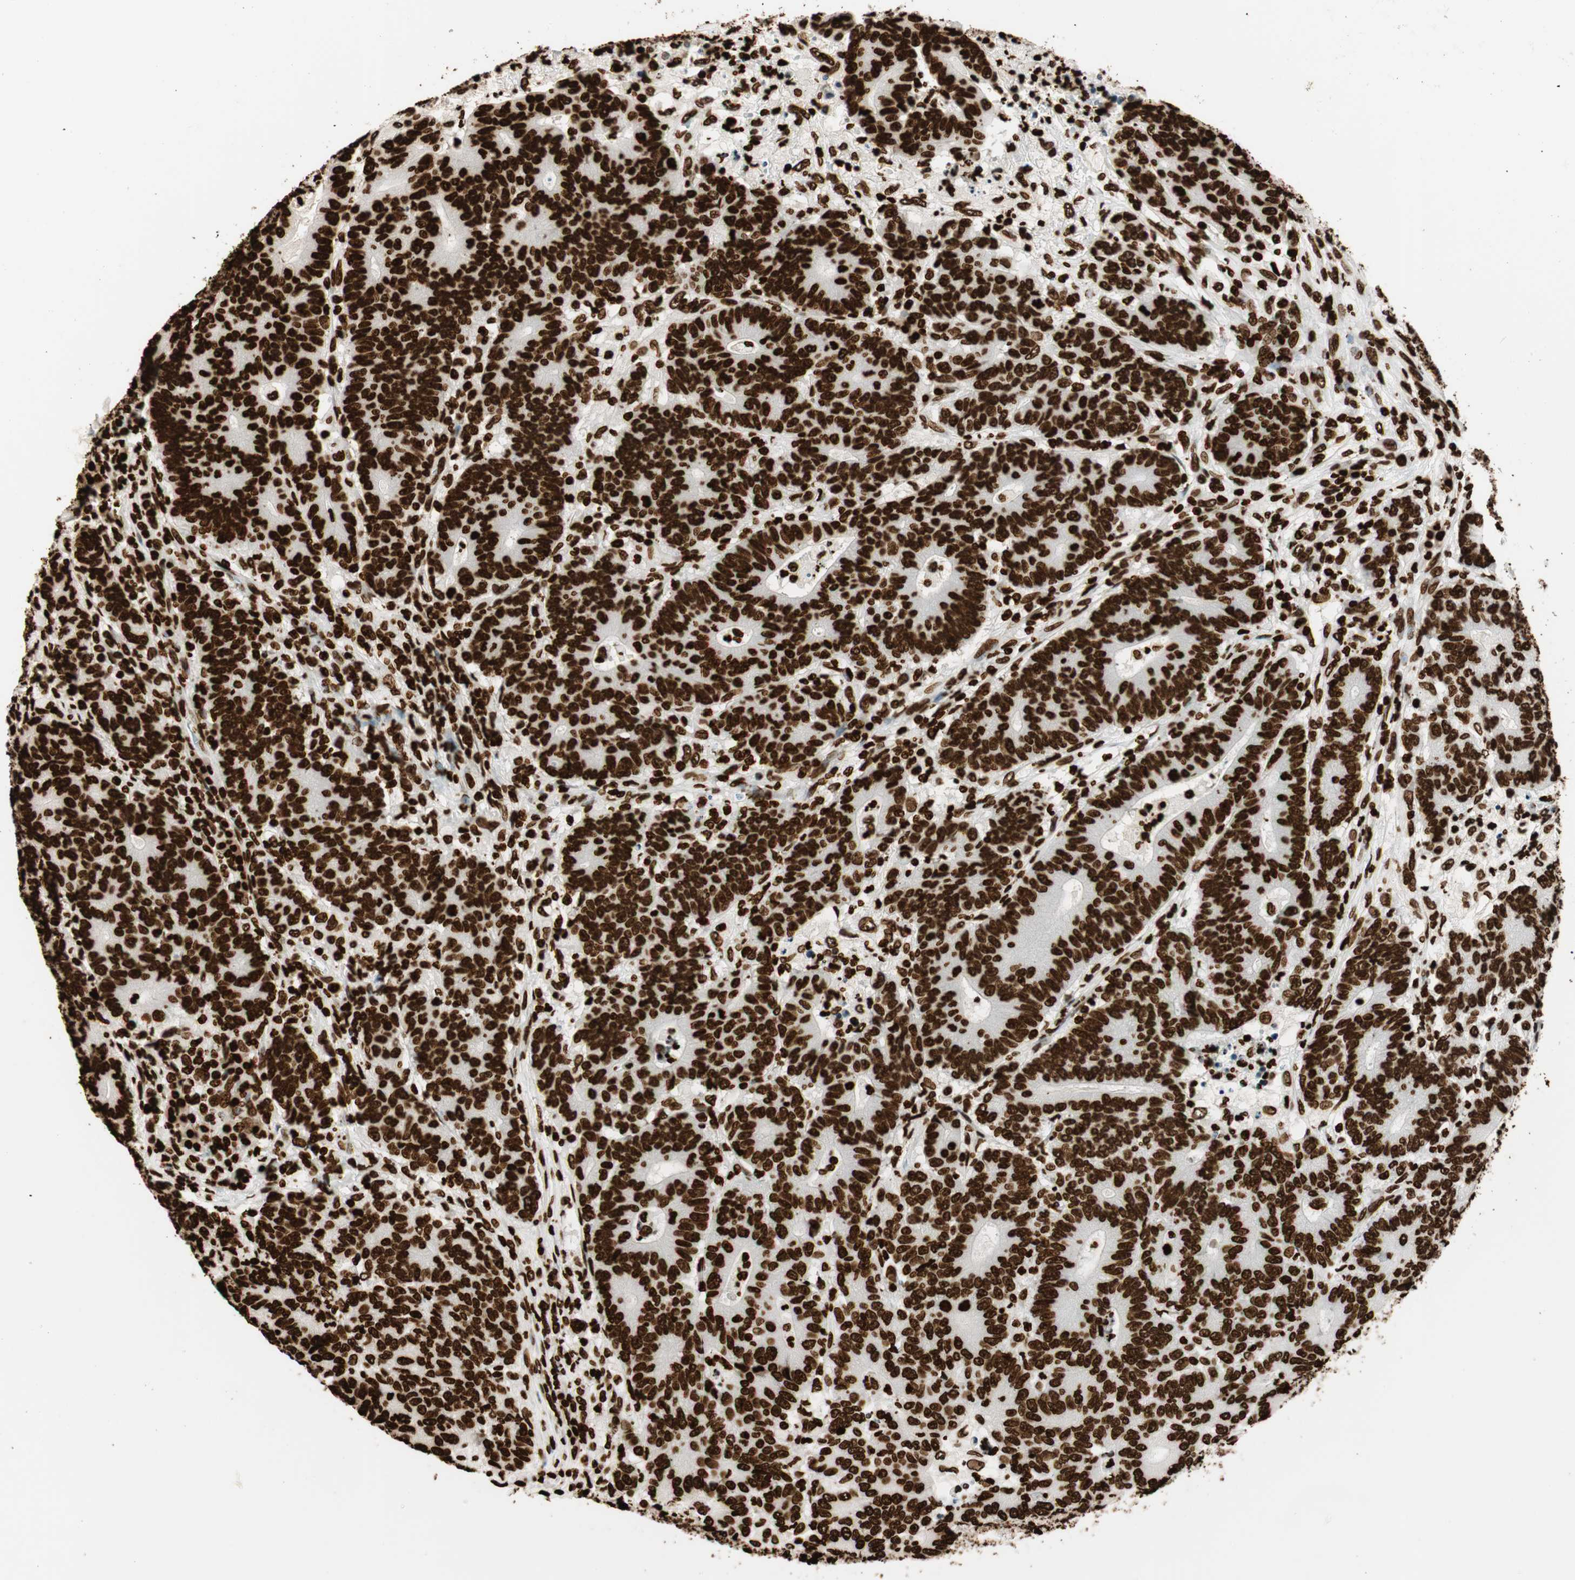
{"staining": {"intensity": "strong", "quantity": ">75%", "location": "nuclear"}, "tissue": "colorectal cancer", "cell_type": "Tumor cells", "image_type": "cancer", "snomed": [{"axis": "morphology", "description": "Normal tissue, NOS"}, {"axis": "morphology", "description": "Adenocarcinoma, NOS"}, {"axis": "topography", "description": "Colon"}], "caption": "This histopathology image shows colorectal cancer stained with immunohistochemistry (IHC) to label a protein in brown. The nuclear of tumor cells show strong positivity for the protein. Nuclei are counter-stained blue.", "gene": "GLI2", "patient": {"sex": "female", "age": 75}}